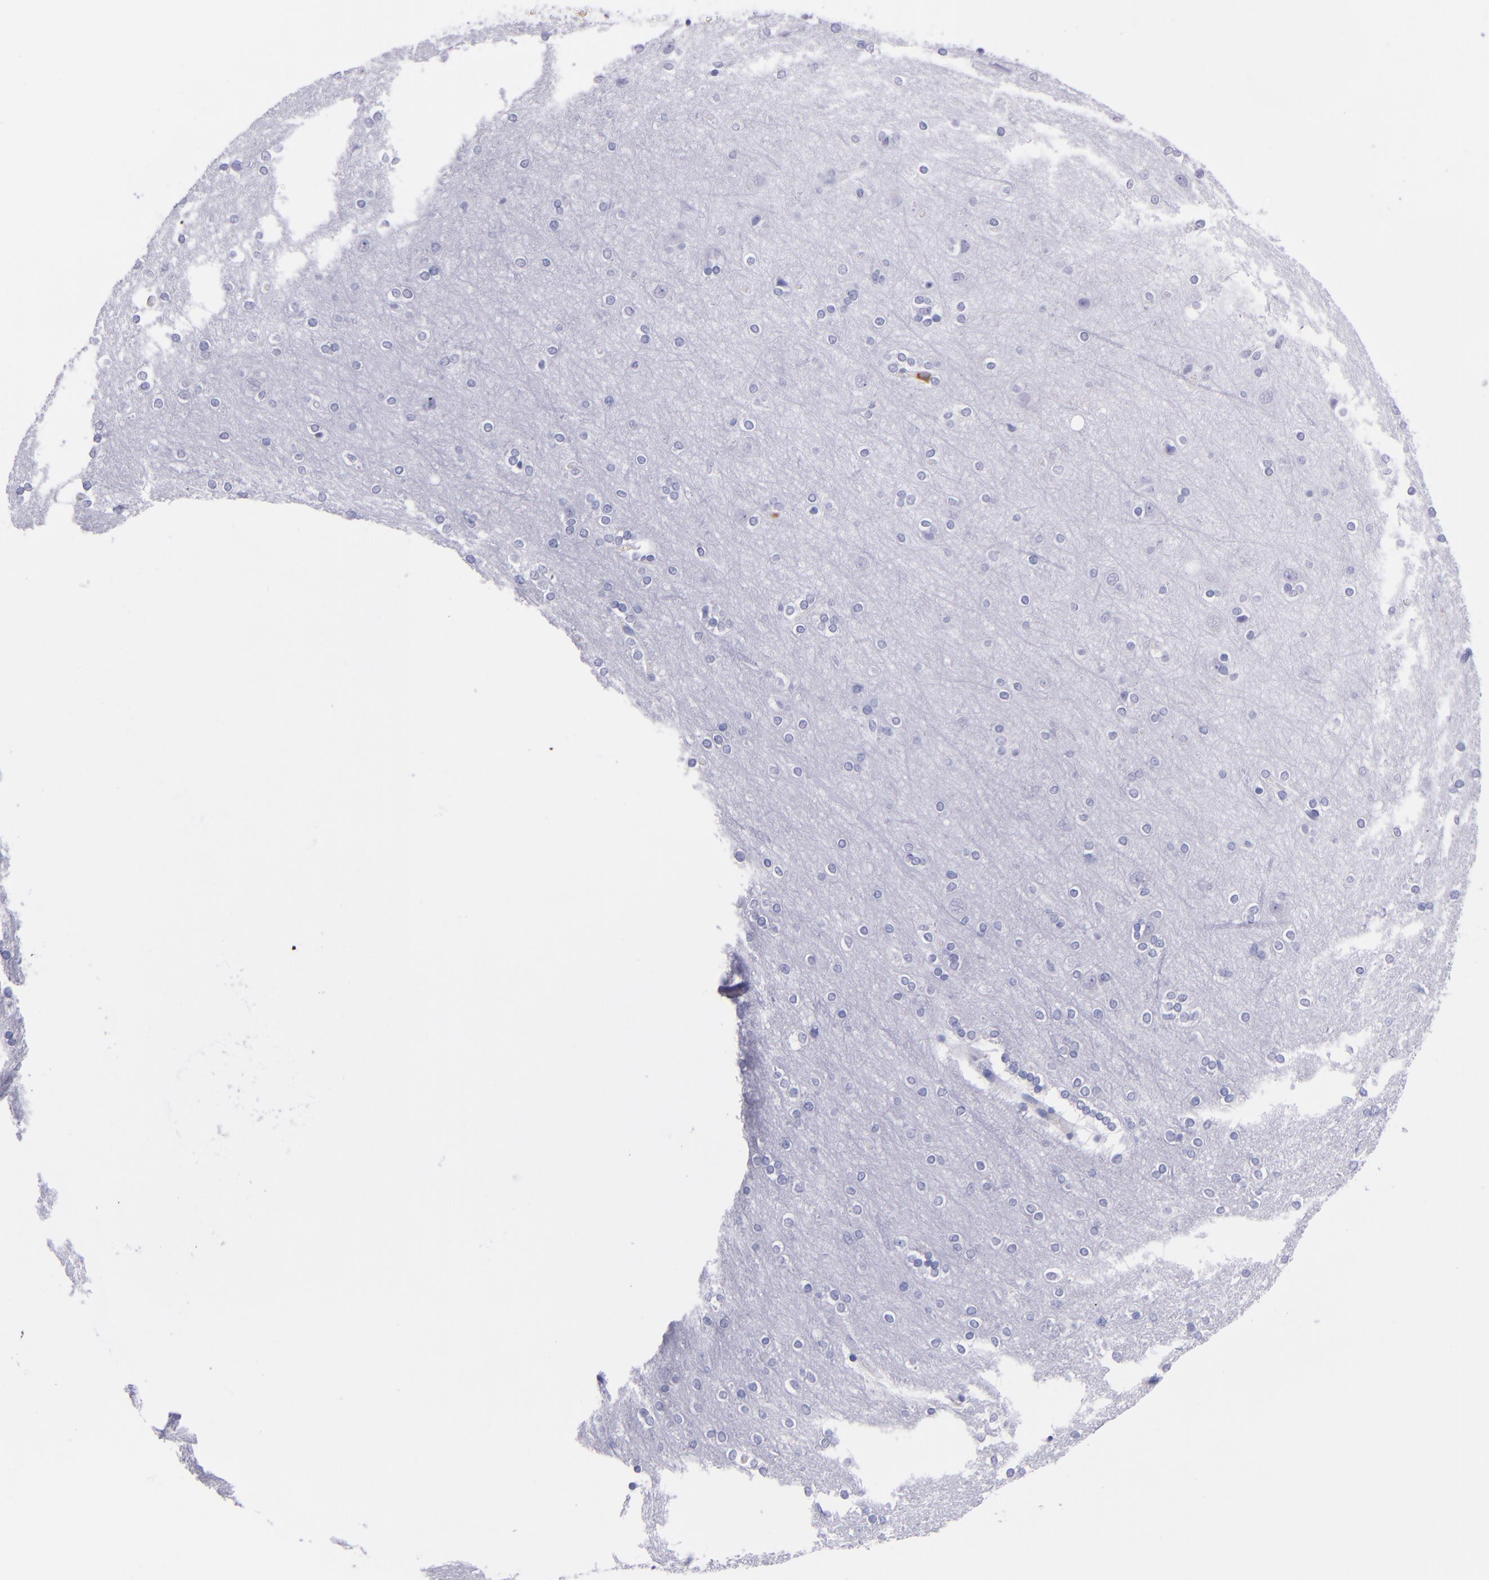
{"staining": {"intensity": "moderate", "quantity": "<25%", "location": "cytoplasmic/membranous"}, "tissue": "cerebral cortex", "cell_type": "Endothelial cells", "image_type": "normal", "snomed": [{"axis": "morphology", "description": "Normal tissue, NOS"}, {"axis": "topography", "description": "Cerebral cortex"}], "caption": "Human cerebral cortex stained for a protein (brown) demonstrates moderate cytoplasmic/membranous positive expression in approximately <25% of endothelial cells.", "gene": "CR1", "patient": {"sex": "female", "age": 54}}